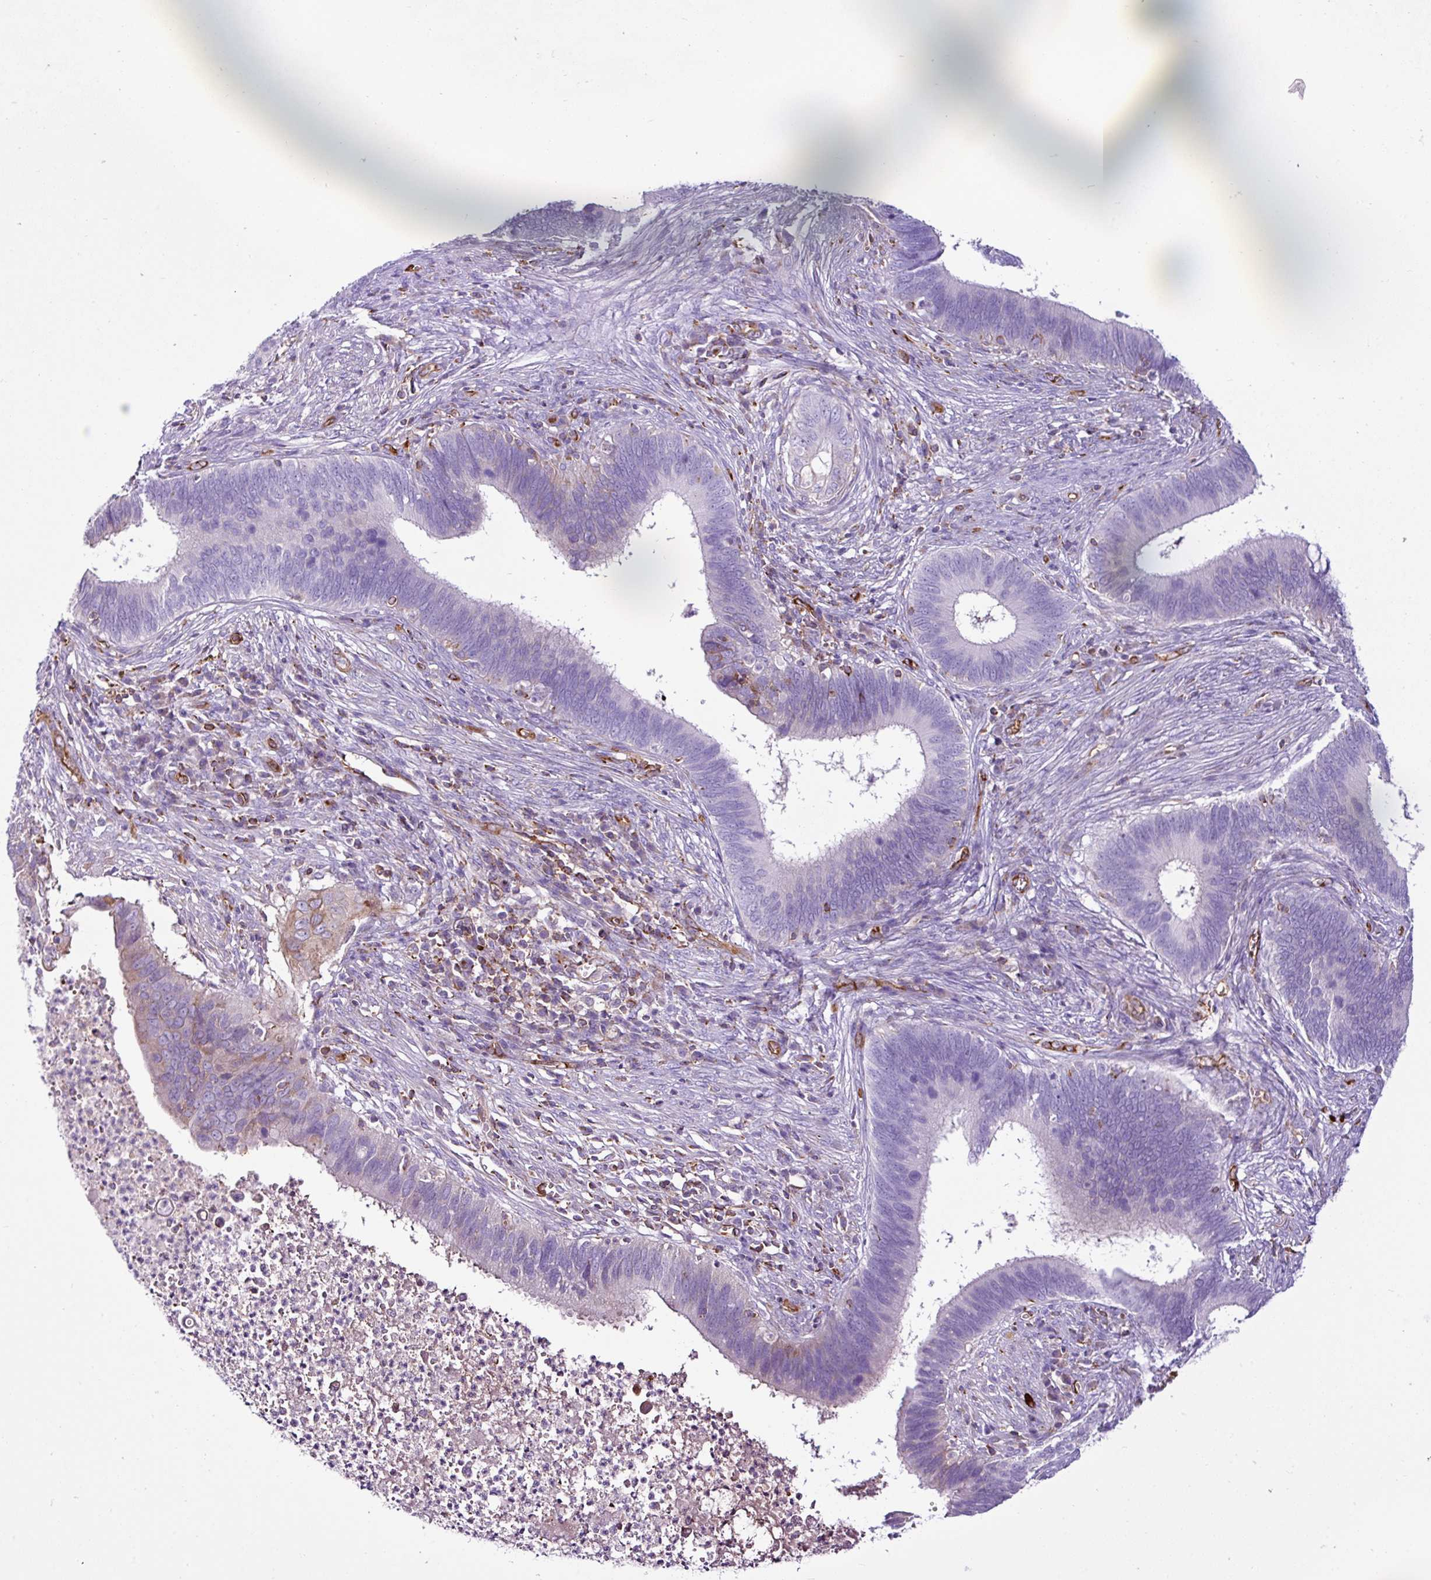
{"staining": {"intensity": "negative", "quantity": "none", "location": "none"}, "tissue": "cervical cancer", "cell_type": "Tumor cells", "image_type": "cancer", "snomed": [{"axis": "morphology", "description": "Adenocarcinoma, NOS"}, {"axis": "topography", "description": "Cervix"}], "caption": "Immunohistochemistry of adenocarcinoma (cervical) demonstrates no staining in tumor cells.", "gene": "EME2", "patient": {"sex": "female", "age": 42}}